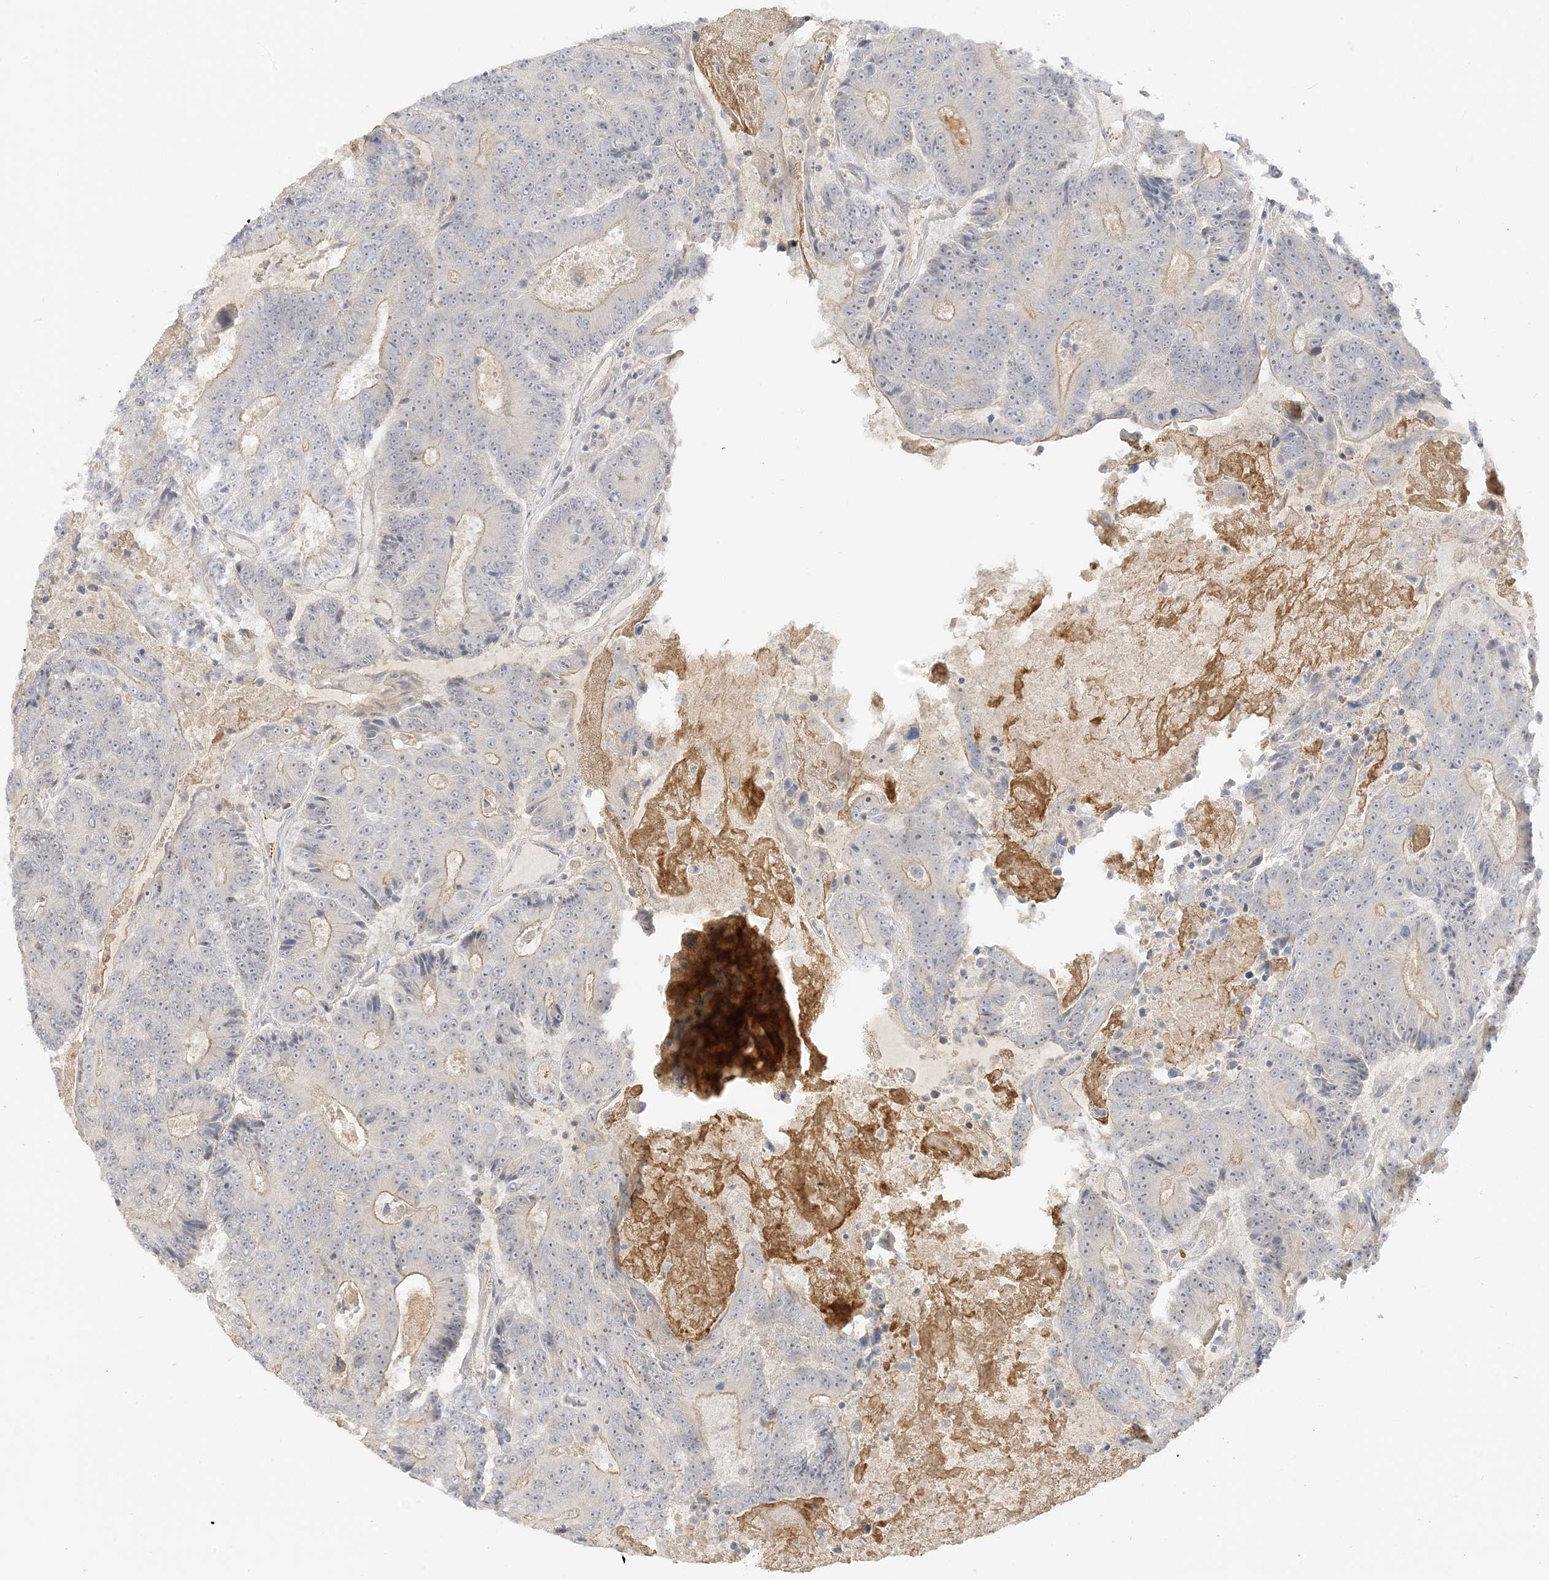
{"staining": {"intensity": "negative", "quantity": "none", "location": "none"}, "tissue": "colorectal cancer", "cell_type": "Tumor cells", "image_type": "cancer", "snomed": [{"axis": "morphology", "description": "Adenocarcinoma, NOS"}, {"axis": "topography", "description": "Colon"}], "caption": "Immunohistochemistry image of neoplastic tissue: human colorectal adenocarcinoma stained with DAB reveals no significant protein expression in tumor cells. (Immunohistochemistry, brightfield microscopy, high magnification).", "gene": "ETAA1", "patient": {"sex": "male", "age": 83}}